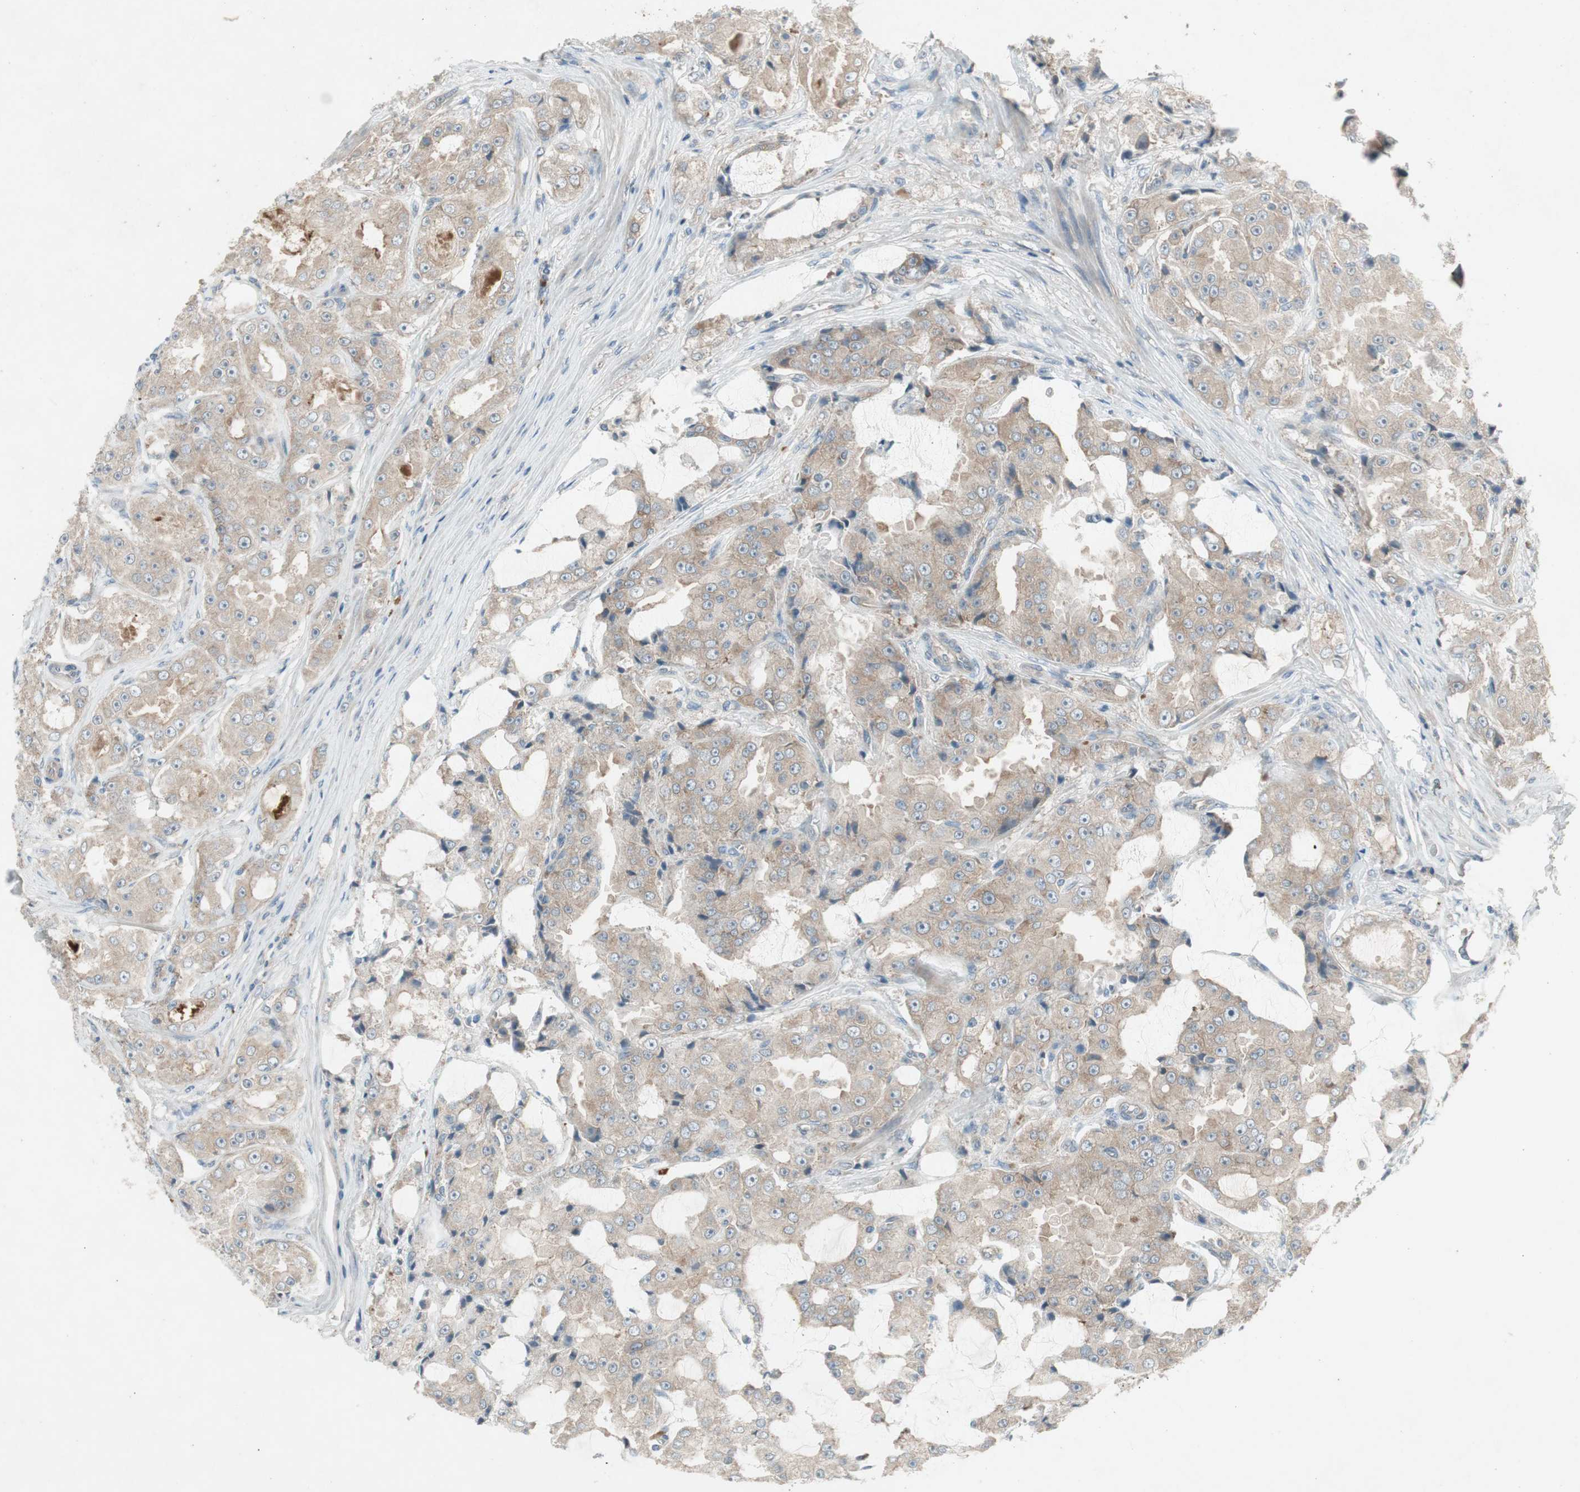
{"staining": {"intensity": "weak", "quantity": ">75%", "location": "cytoplasmic/membranous"}, "tissue": "prostate cancer", "cell_type": "Tumor cells", "image_type": "cancer", "snomed": [{"axis": "morphology", "description": "Adenocarcinoma, High grade"}, {"axis": "topography", "description": "Prostate"}], "caption": "A high-resolution micrograph shows immunohistochemistry (IHC) staining of high-grade adenocarcinoma (prostate), which displays weak cytoplasmic/membranous expression in approximately >75% of tumor cells.", "gene": "PANK2", "patient": {"sex": "male", "age": 73}}